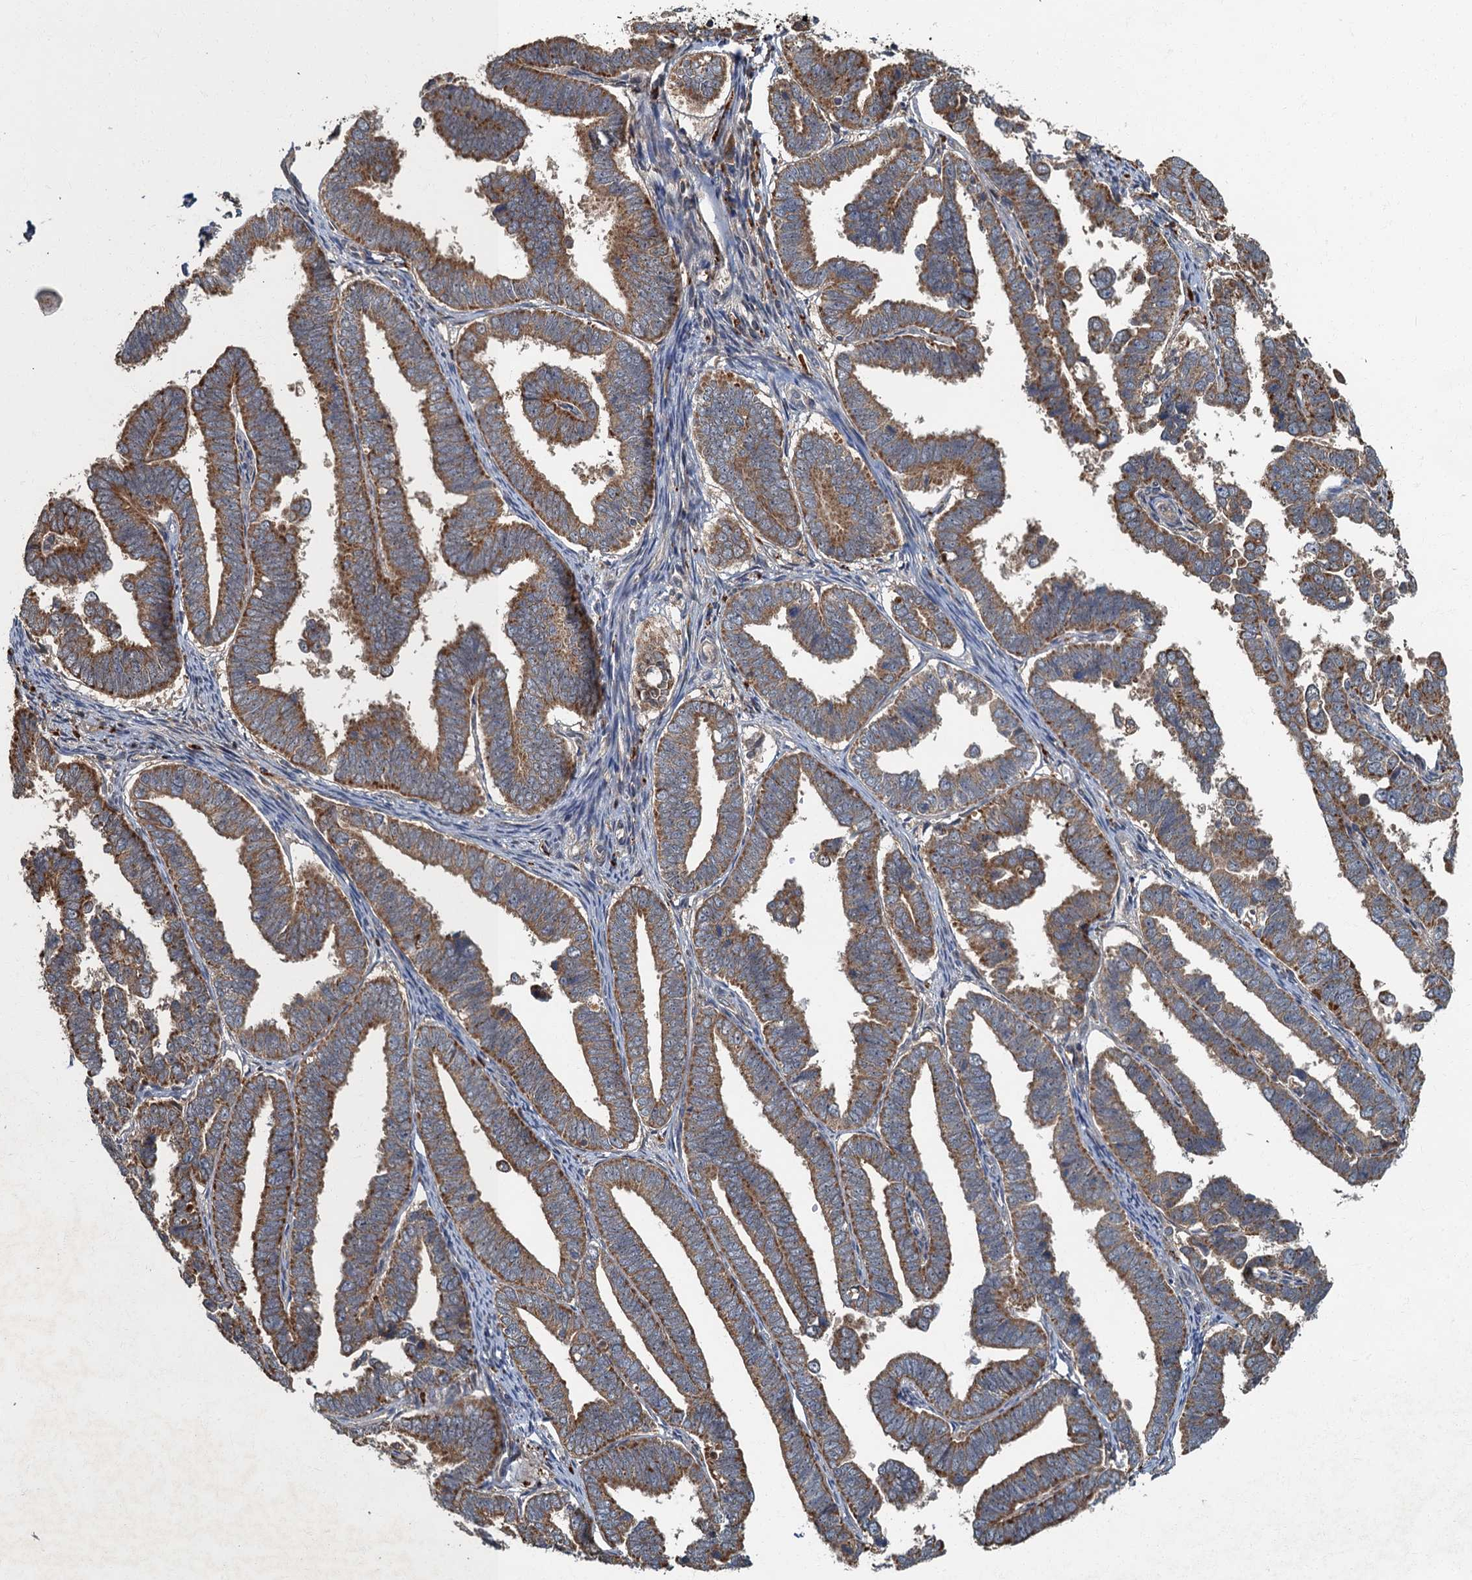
{"staining": {"intensity": "moderate", "quantity": ">75%", "location": "cytoplasmic/membranous"}, "tissue": "endometrial cancer", "cell_type": "Tumor cells", "image_type": "cancer", "snomed": [{"axis": "morphology", "description": "Adenocarcinoma, NOS"}, {"axis": "topography", "description": "Endometrium"}], "caption": "Moderate cytoplasmic/membranous protein staining is seen in approximately >75% of tumor cells in endometrial cancer.", "gene": "WDCP", "patient": {"sex": "female", "age": 75}}